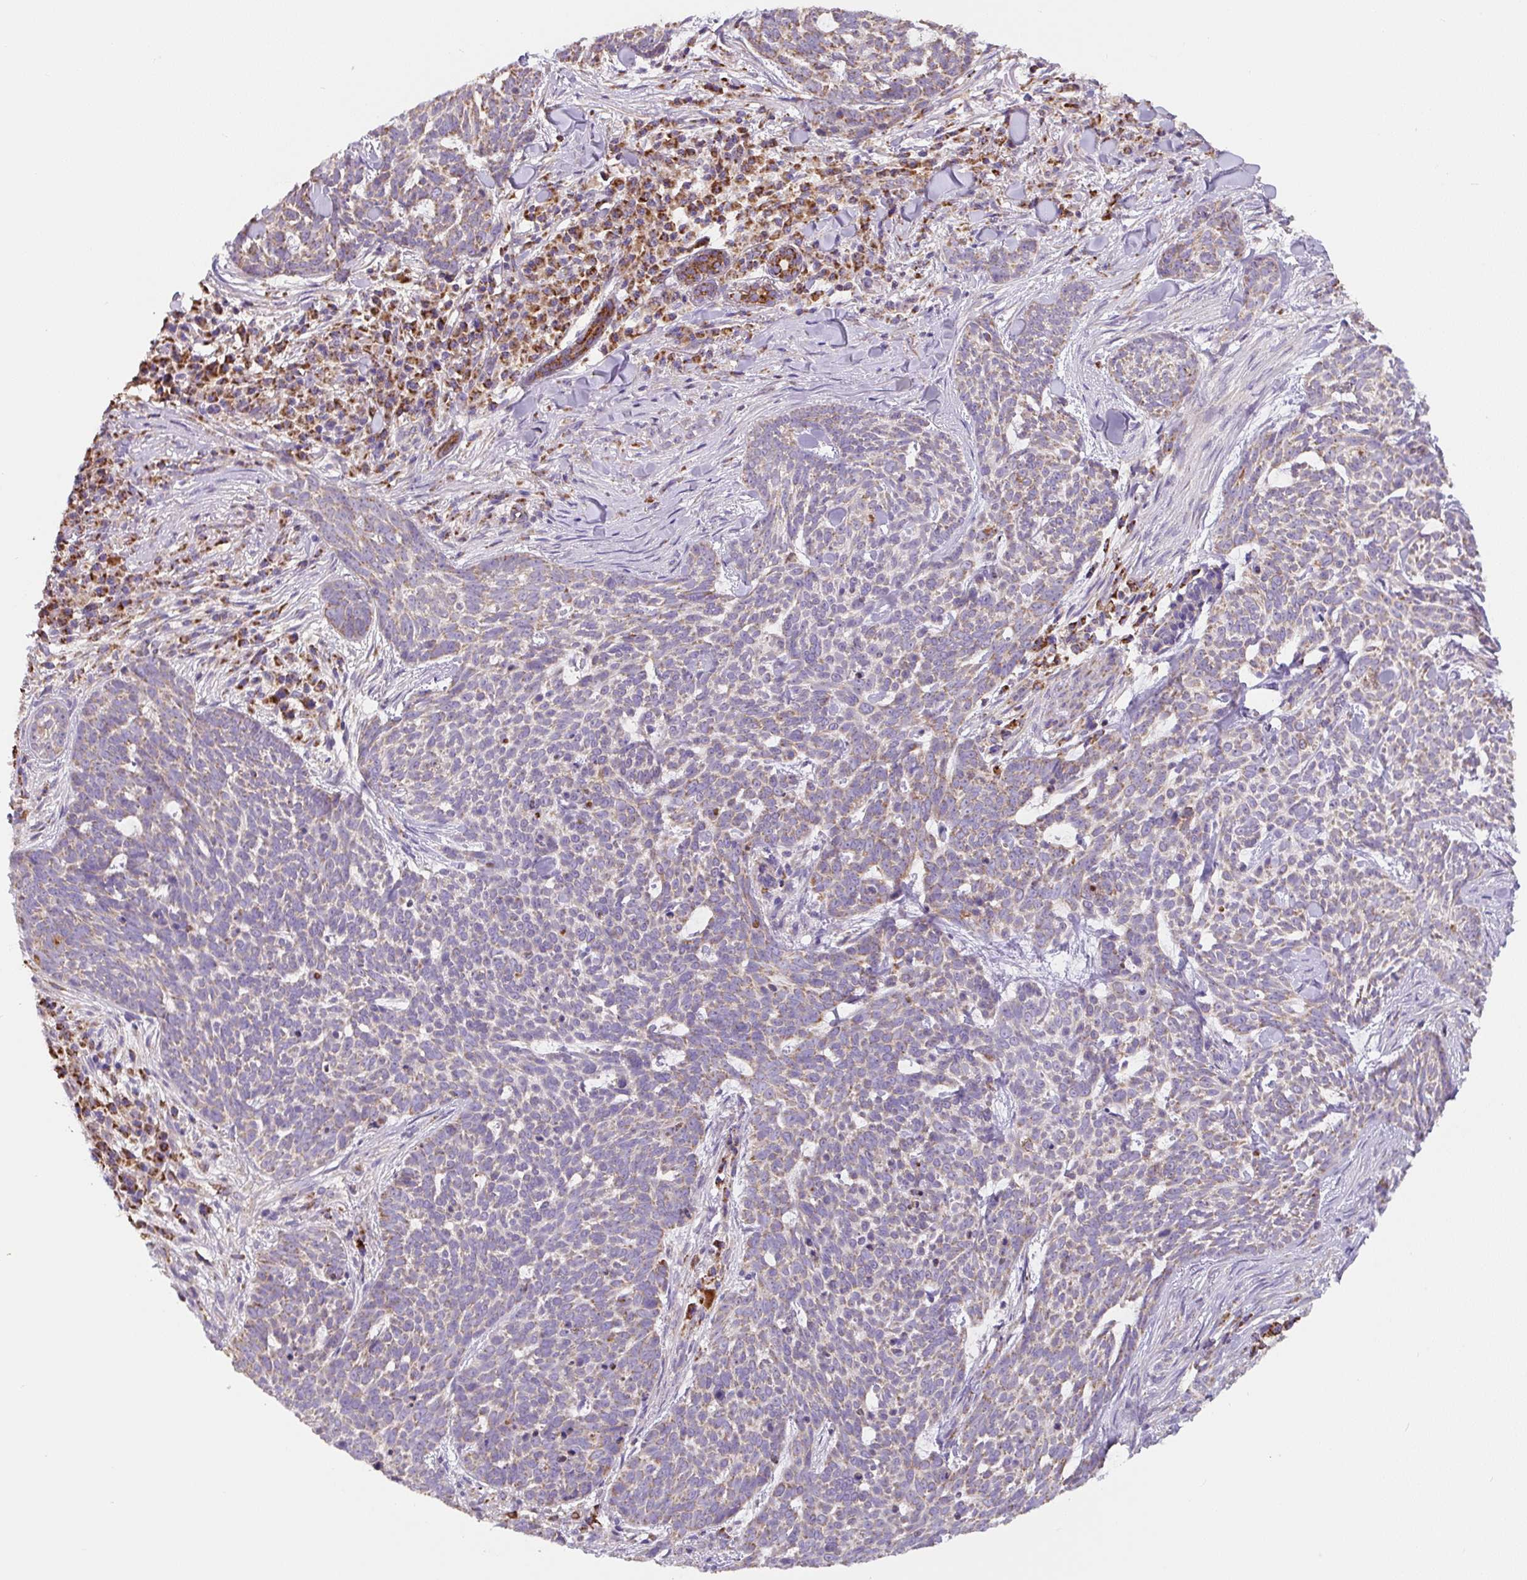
{"staining": {"intensity": "moderate", "quantity": "<25%", "location": "cytoplasmic/membranous"}, "tissue": "skin cancer", "cell_type": "Tumor cells", "image_type": "cancer", "snomed": [{"axis": "morphology", "description": "Basal cell carcinoma"}, {"axis": "topography", "description": "Skin"}], "caption": "The micrograph displays a brown stain indicating the presence of a protein in the cytoplasmic/membranous of tumor cells in skin basal cell carcinoma.", "gene": "MT-CO2", "patient": {"sex": "female", "age": 93}}